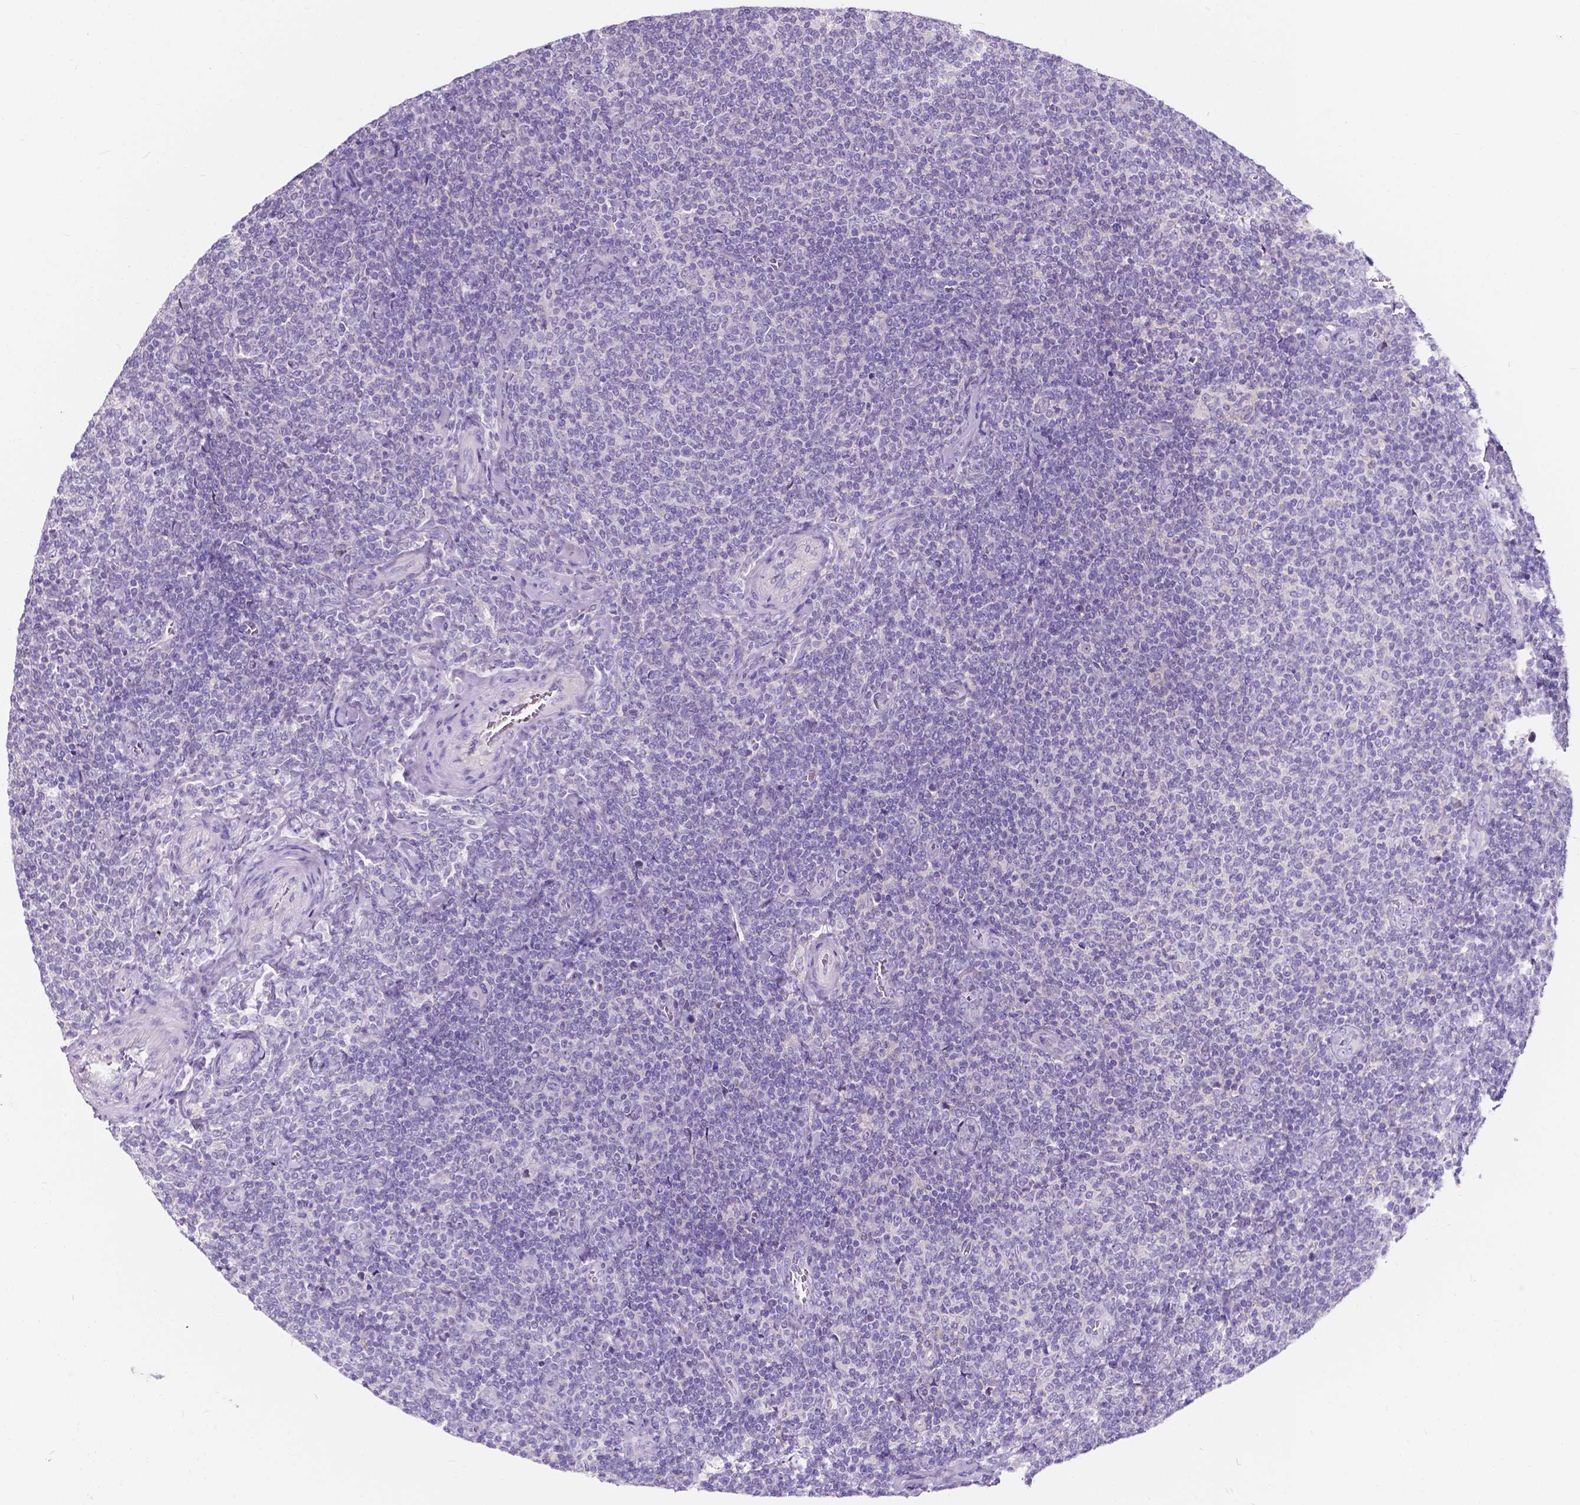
{"staining": {"intensity": "negative", "quantity": "none", "location": "none"}, "tissue": "lymphoma", "cell_type": "Tumor cells", "image_type": "cancer", "snomed": [{"axis": "morphology", "description": "Malignant lymphoma, non-Hodgkin's type, Low grade"}, {"axis": "topography", "description": "Lymph node"}], "caption": "The immunohistochemistry image has no significant staining in tumor cells of lymphoma tissue.", "gene": "CLSTN2", "patient": {"sex": "male", "age": 52}}